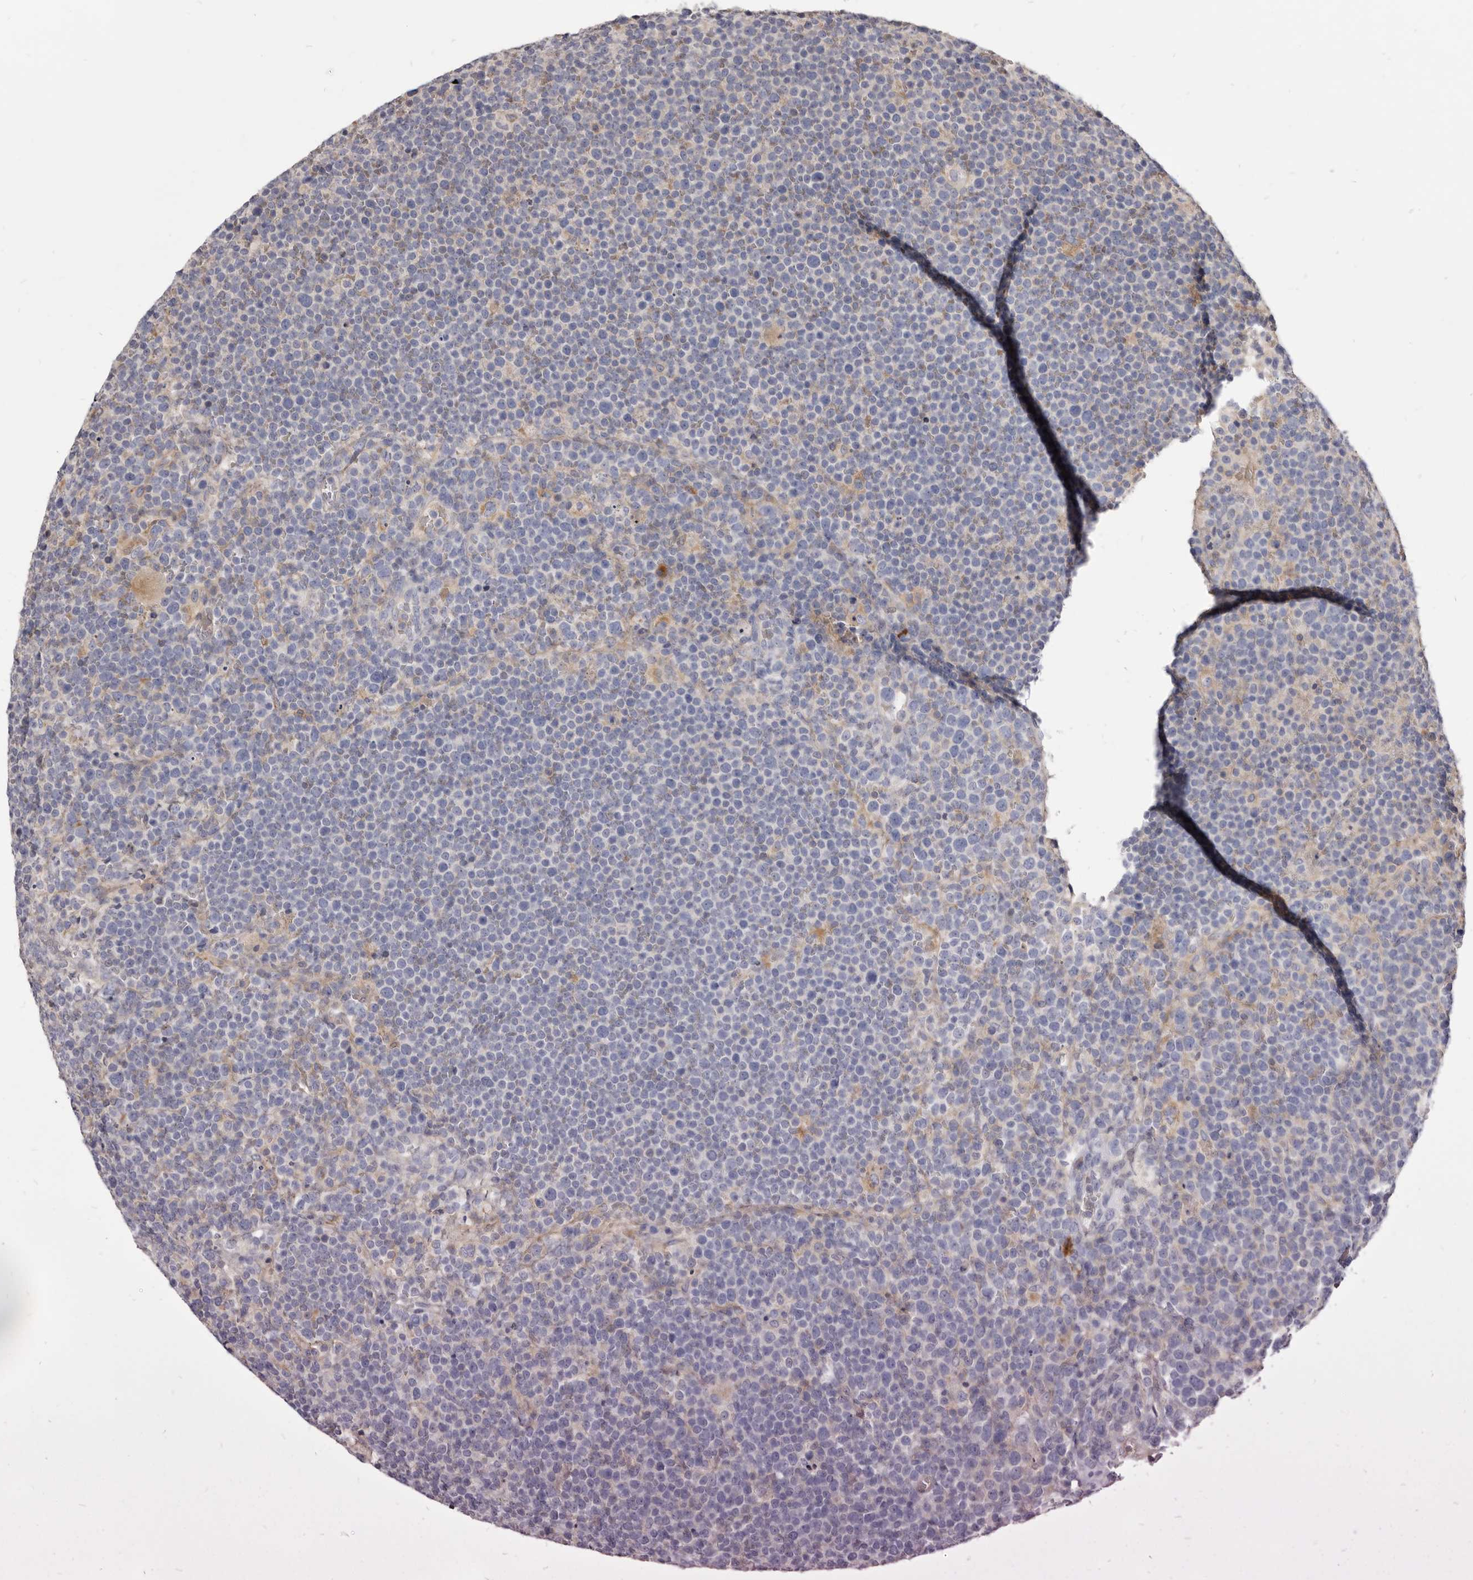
{"staining": {"intensity": "negative", "quantity": "none", "location": "none"}, "tissue": "lymphoma", "cell_type": "Tumor cells", "image_type": "cancer", "snomed": [{"axis": "morphology", "description": "Malignant lymphoma, non-Hodgkin's type, High grade"}, {"axis": "topography", "description": "Lymph node"}], "caption": "This is an immunohistochemistry photomicrograph of human lymphoma. There is no expression in tumor cells.", "gene": "FAS", "patient": {"sex": "male", "age": 61}}